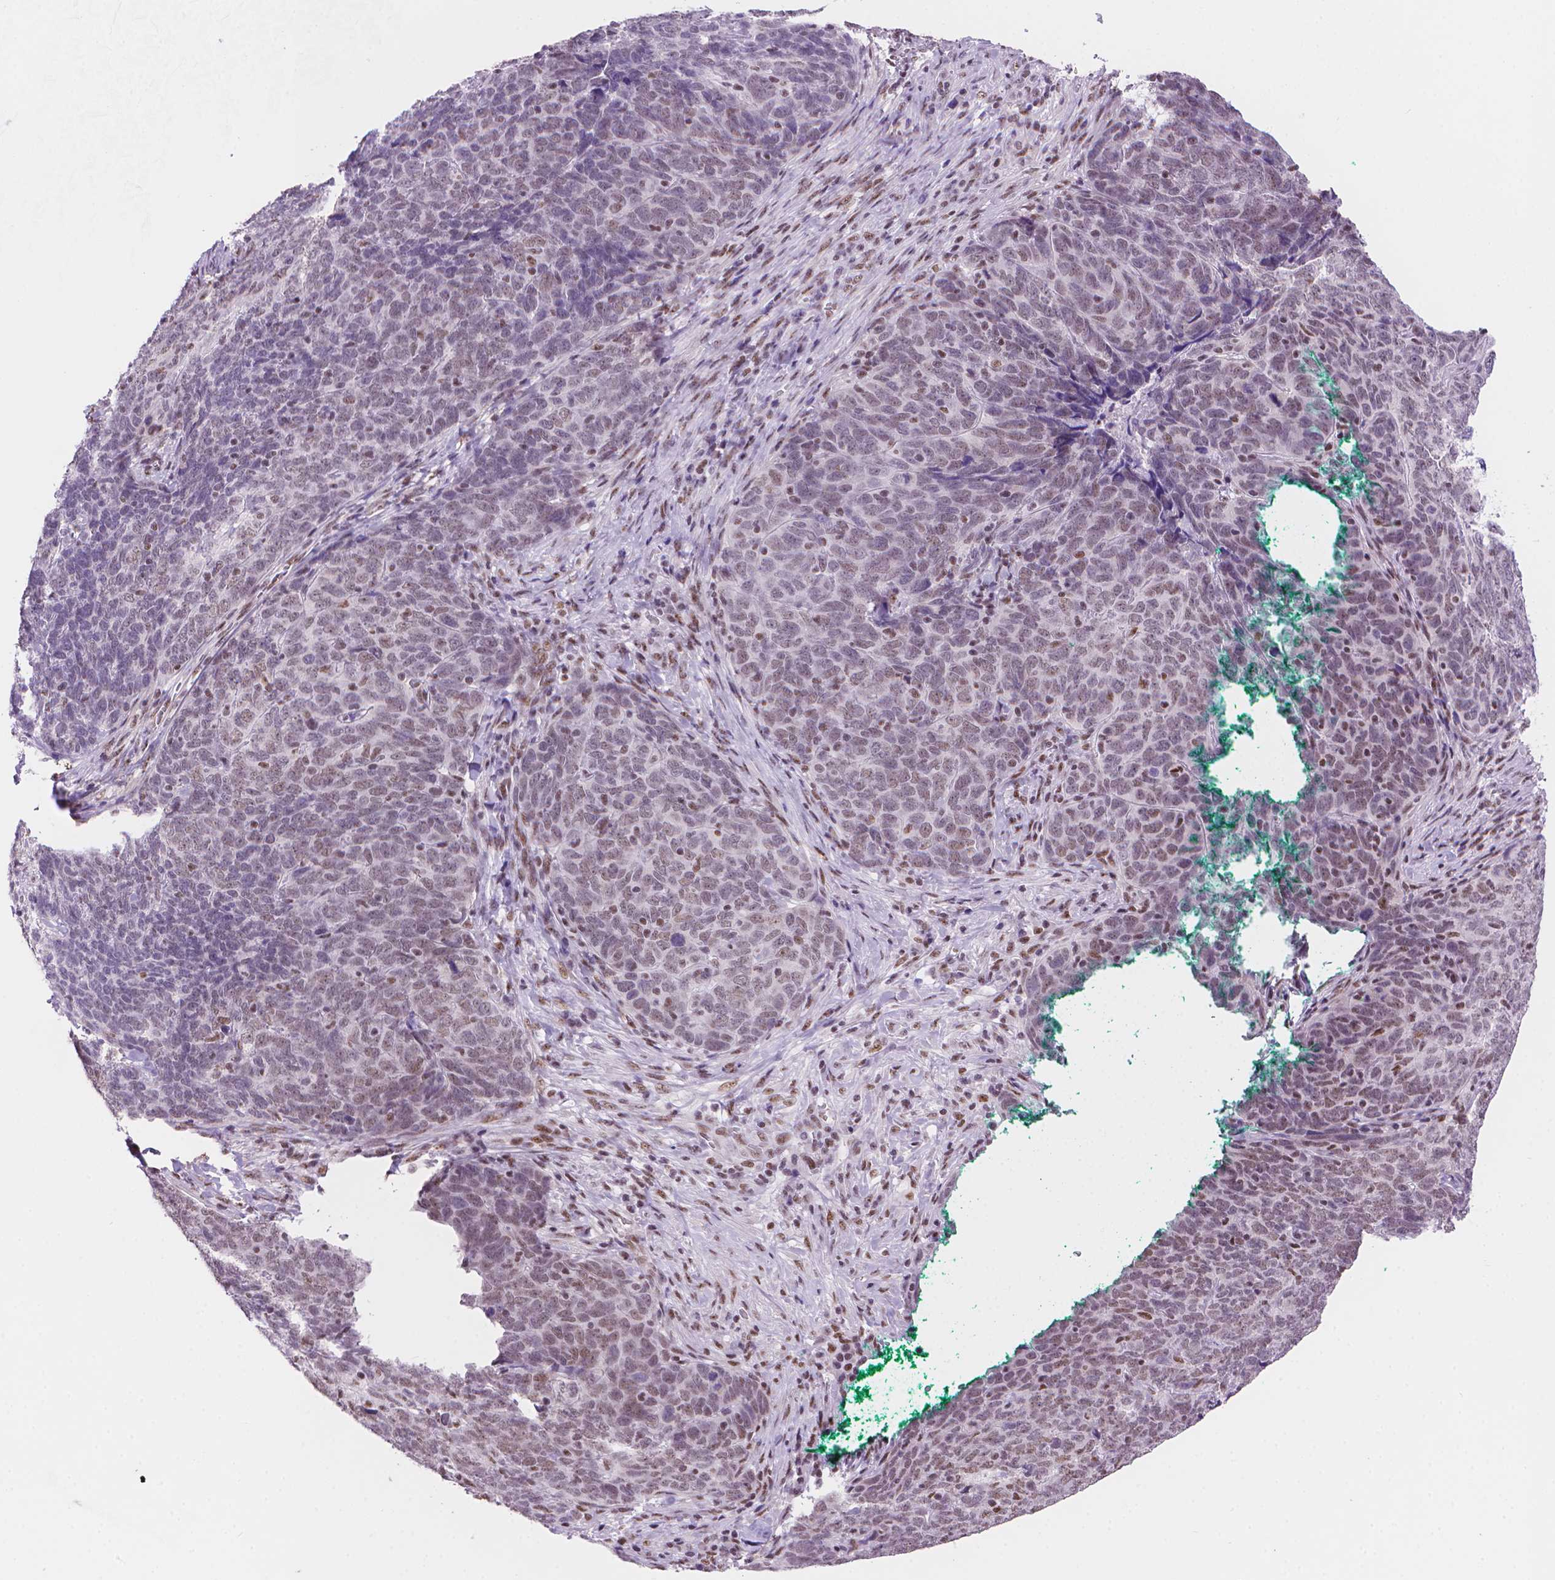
{"staining": {"intensity": "weak", "quantity": "25%-75%", "location": "nuclear"}, "tissue": "skin cancer", "cell_type": "Tumor cells", "image_type": "cancer", "snomed": [{"axis": "morphology", "description": "Squamous cell carcinoma, NOS"}, {"axis": "topography", "description": "Skin"}, {"axis": "topography", "description": "Anal"}], "caption": "Tumor cells exhibit low levels of weak nuclear positivity in approximately 25%-75% of cells in human squamous cell carcinoma (skin).", "gene": "UBN1", "patient": {"sex": "female", "age": 51}}